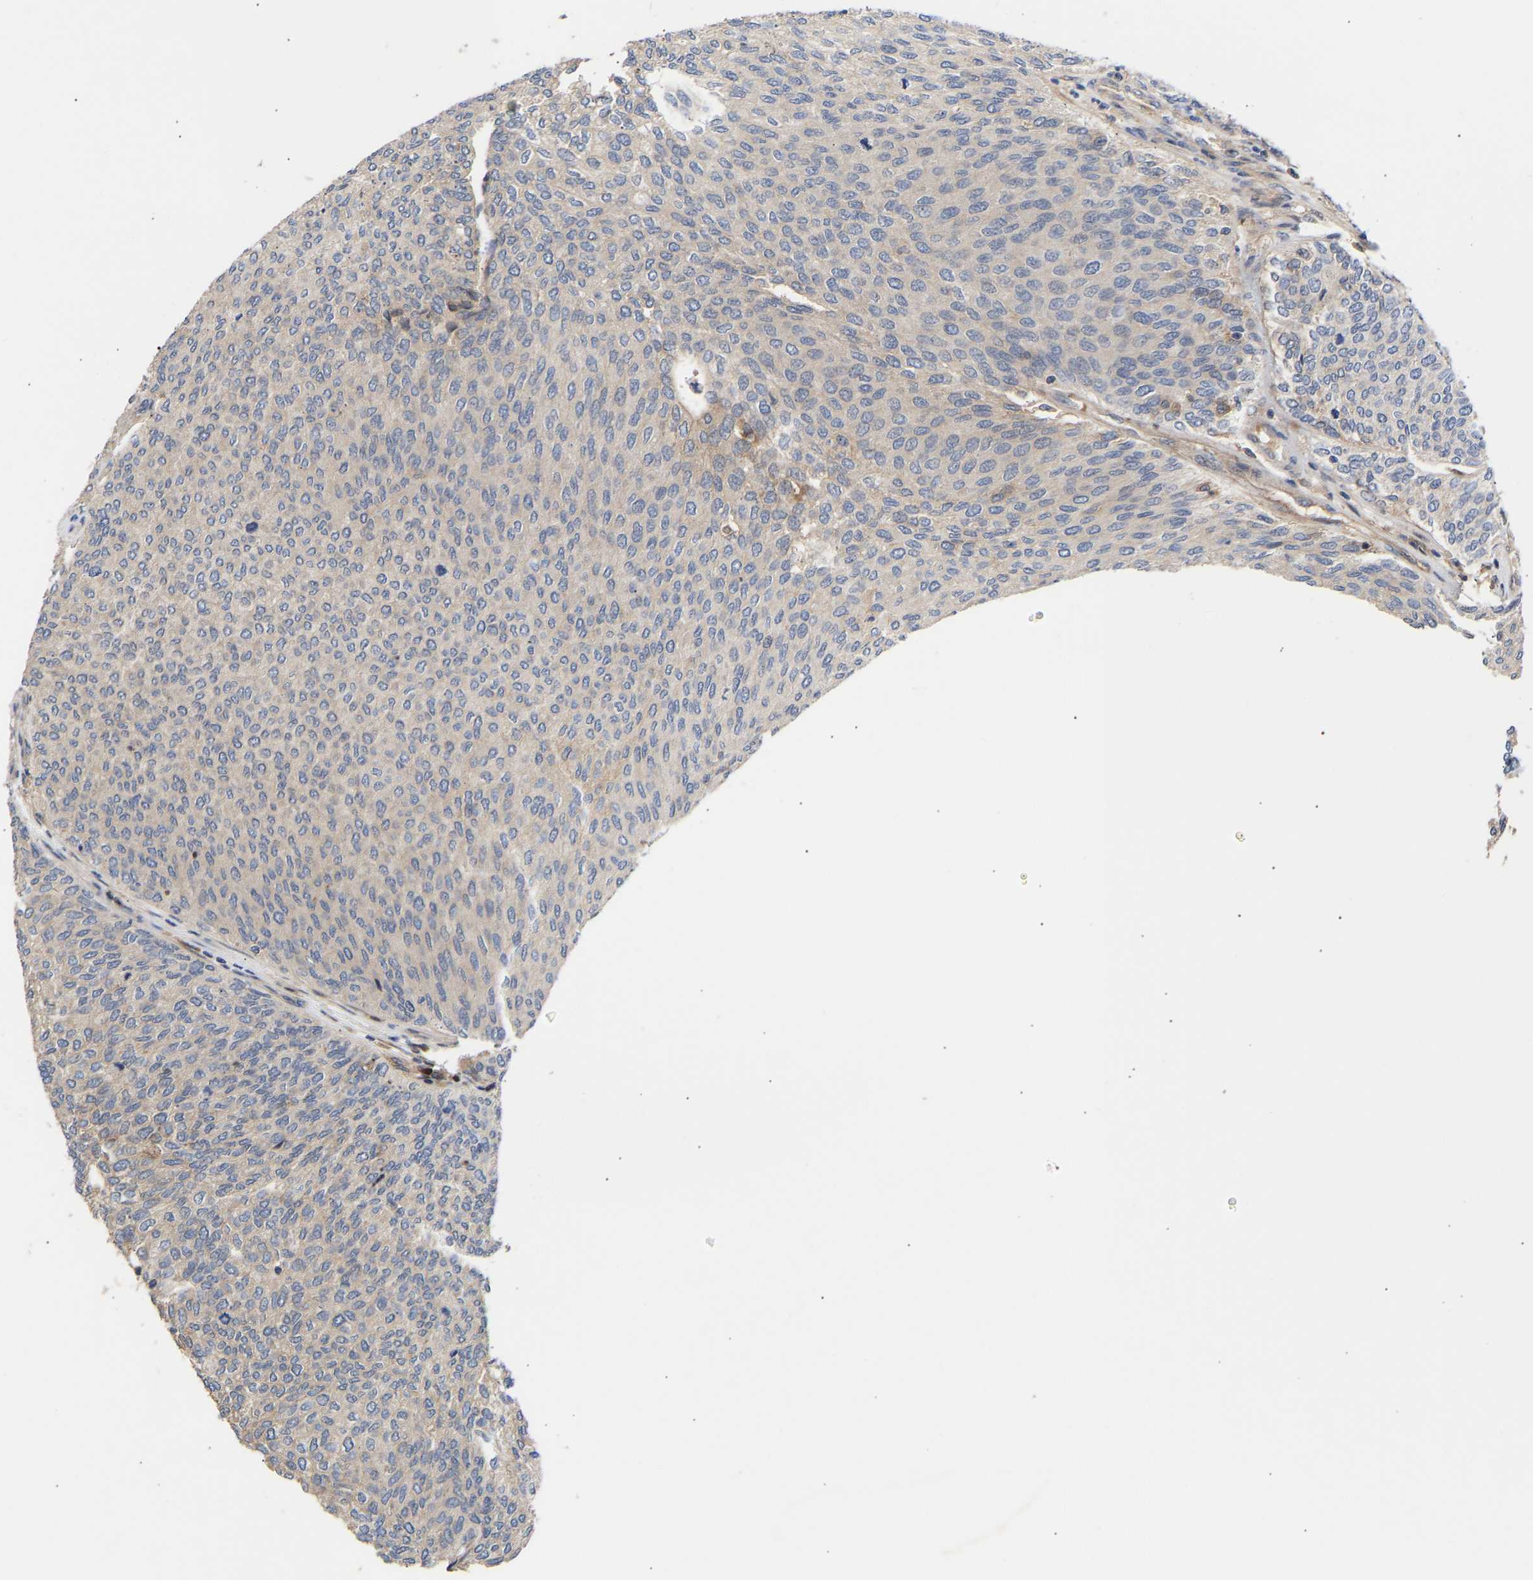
{"staining": {"intensity": "negative", "quantity": "none", "location": "none"}, "tissue": "urothelial cancer", "cell_type": "Tumor cells", "image_type": "cancer", "snomed": [{"axis": "morphology", "description": "Urothelial carcinoma, Low grade"}, {"axis": "topography", "description": "Urinary bladder"}], "caption": "Immunohistochemistry (IHC) histopathology image of neoplastic tissue: human urothelial carcinoma (low-grade) stained with DAB (3,3'-diaminobenzidine) exhibits no significant protein staining in tumor cells.", "gene": "KASH5", "patient": {"sex": "female", "age": 79}}